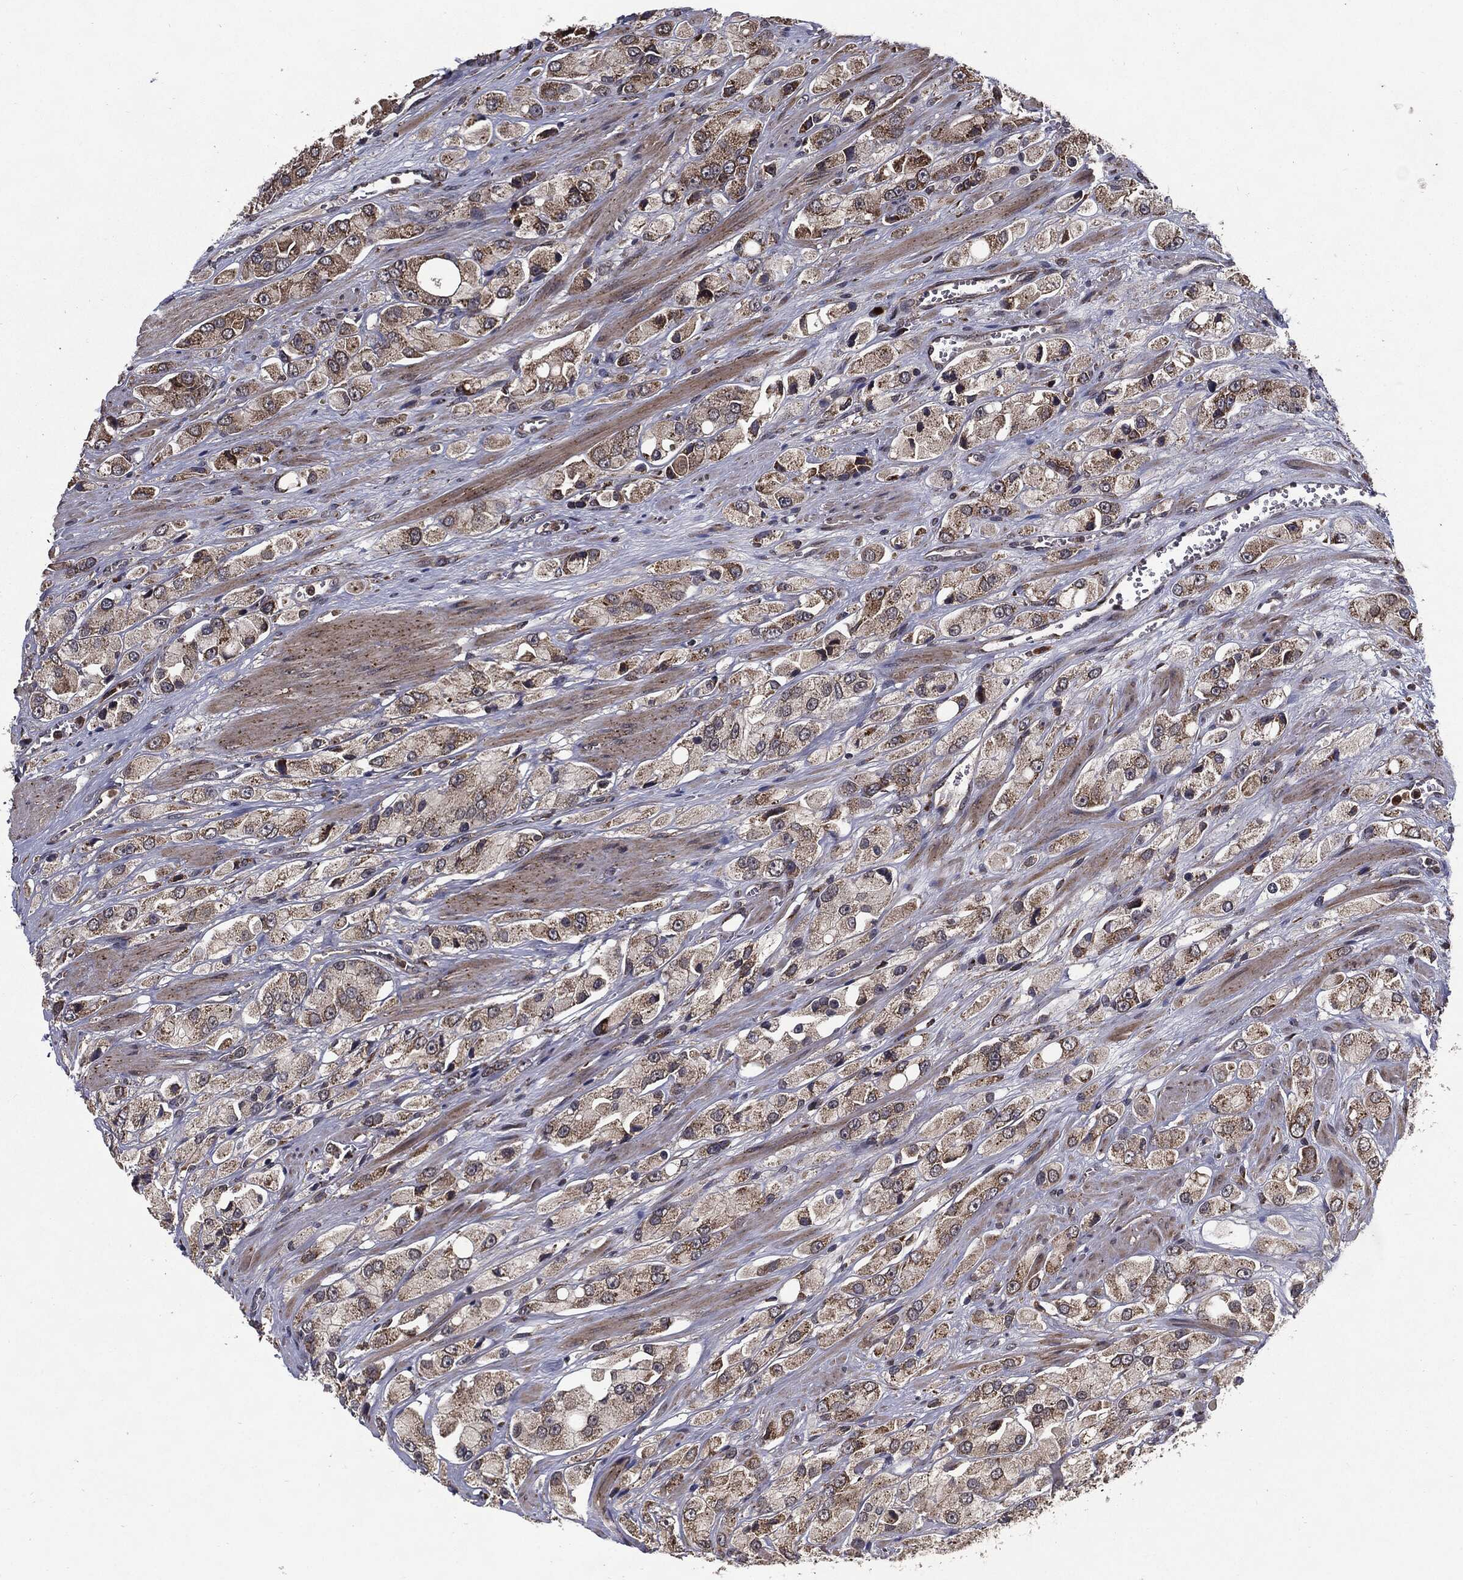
{"staining": {"intensity": "moderate", "quantity": "25%-75%", "location": "cytoplasmic/membranous"}, "tissue": "prostate cancer", "cell_type": "Tumor cells", "image_type": "cancer", "snomed": [{"axis": "morphology", "description": "Adenocarcinoma, NOS"}, {"axis": "topography", "description": "Prostate and seminal vesicle, NOS"}, {"axis": "topography", "description": "Prostate"}], "caption": "Human adenocarcinoma (prostate) stained with a protein marker shows moderate staining in tumor cells.", "gene": "HDAC5", "patient": {"sex": "male", "age": 64}}